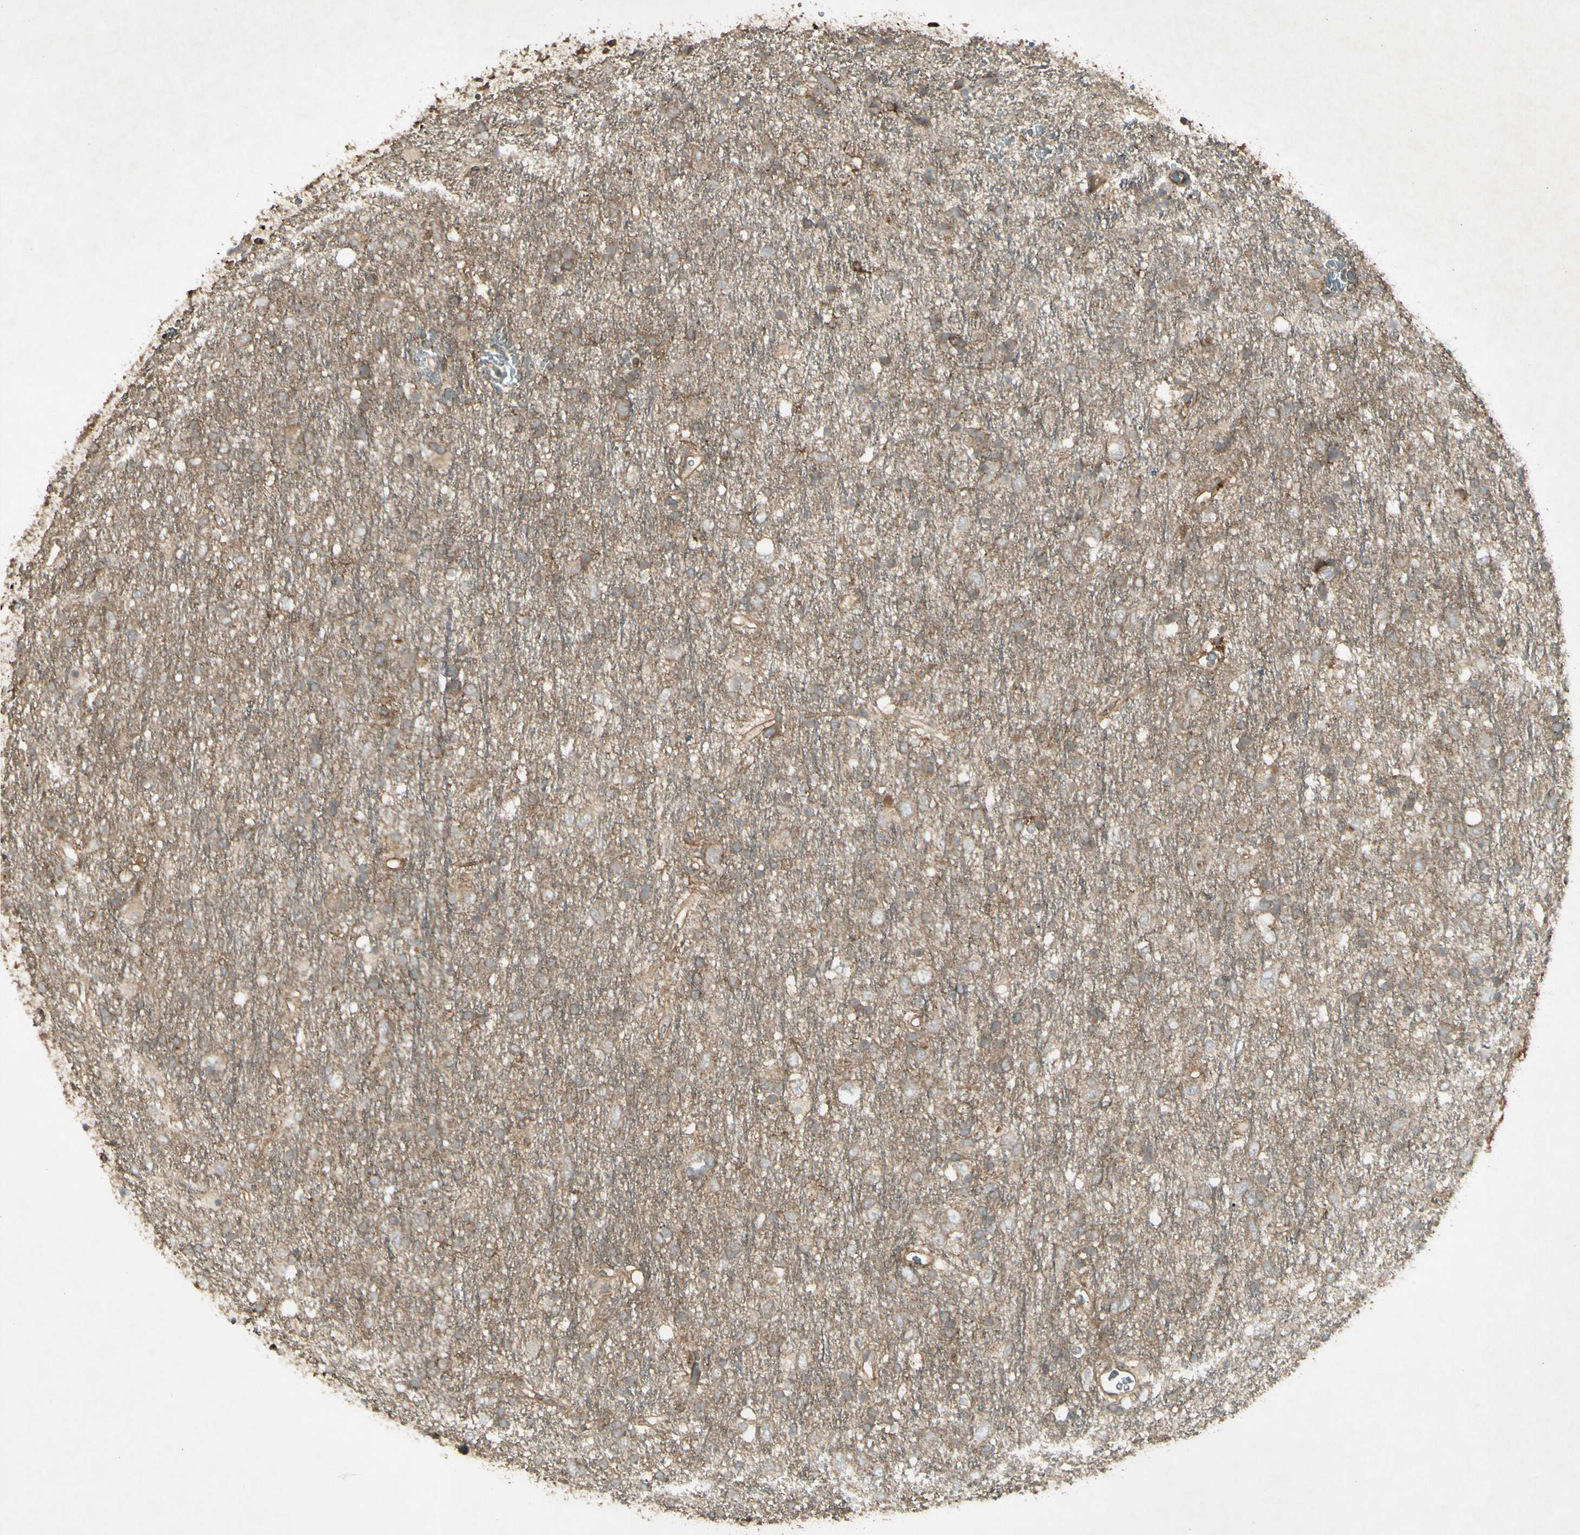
{"staining": {"intensity": "weak", "quantity": ">75%", "location": "cytoplasmic/membranous"}, "tissue": "glioma", "cell_type": "Tumor cells", "image_type": "cancer", "snomed": [{"axis": "morphology", "description": "Glioma, malignant, Low grade"}, {"axis": "topography", "description": "Brain"}], "caption": "About >75% of tumor cells in human low-grade glioma (malignant) demonstrate weak cytoplasmic/membranous protein expression as visualized by brown immunohistochemical staining.", "gene": "JAG1", "patient": {"sex": "male", "age": 77}}